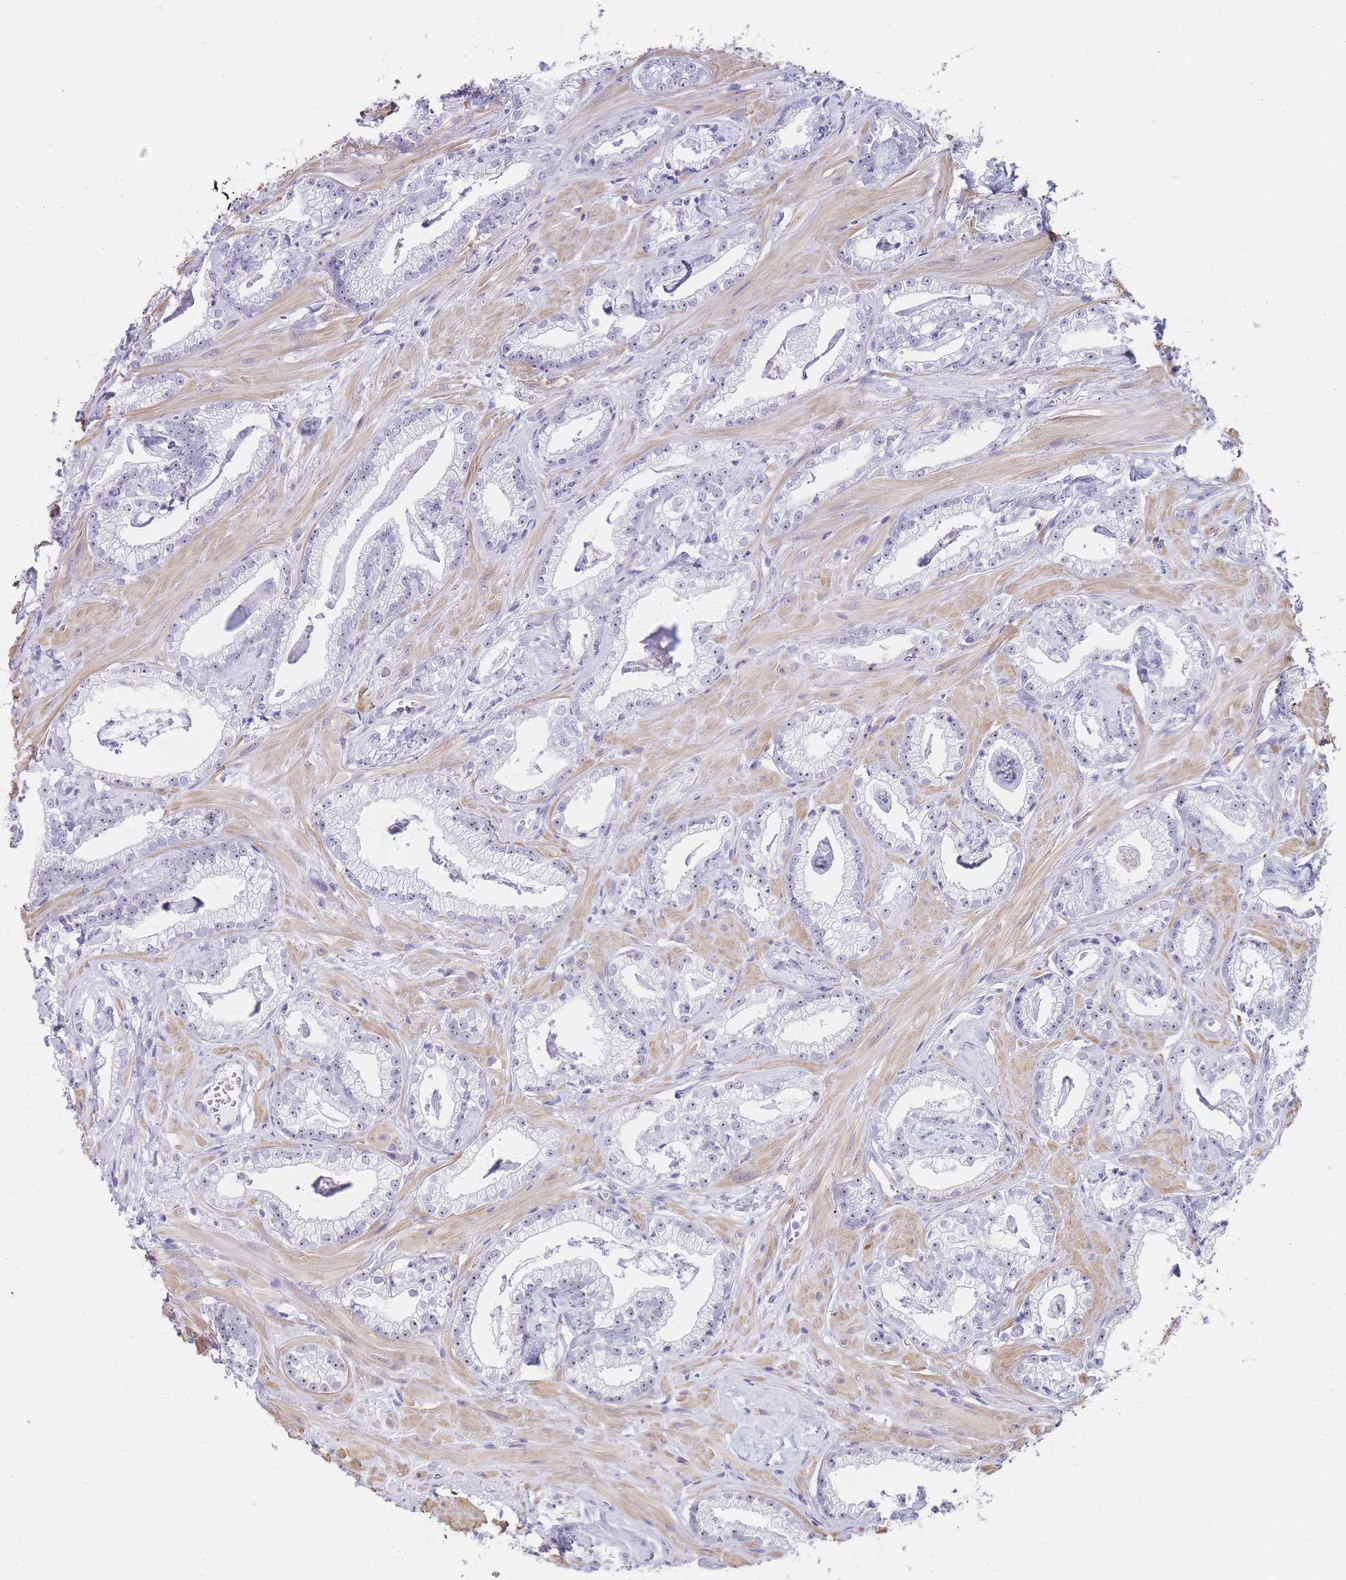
{"staining": {"intensity": "weak", "quantity": "<25%", "location": "nuclear"}, "tissue": "prostate cancer", "cell_type": "Tumor cells", "image_type": "cancer", "snomed": [{"axis": "morphology", "description": "Adenocarcinoma, Low grade"}, {"axis": "topography", "description": "Prostate"}], "caption": "Immunohistochemistry (IHC) of prostate adenocarcinoma (low-grade) shows no staining in tumor cells.", "gene": "NOP14", "patient": {"sex": "male", "age": 60}}